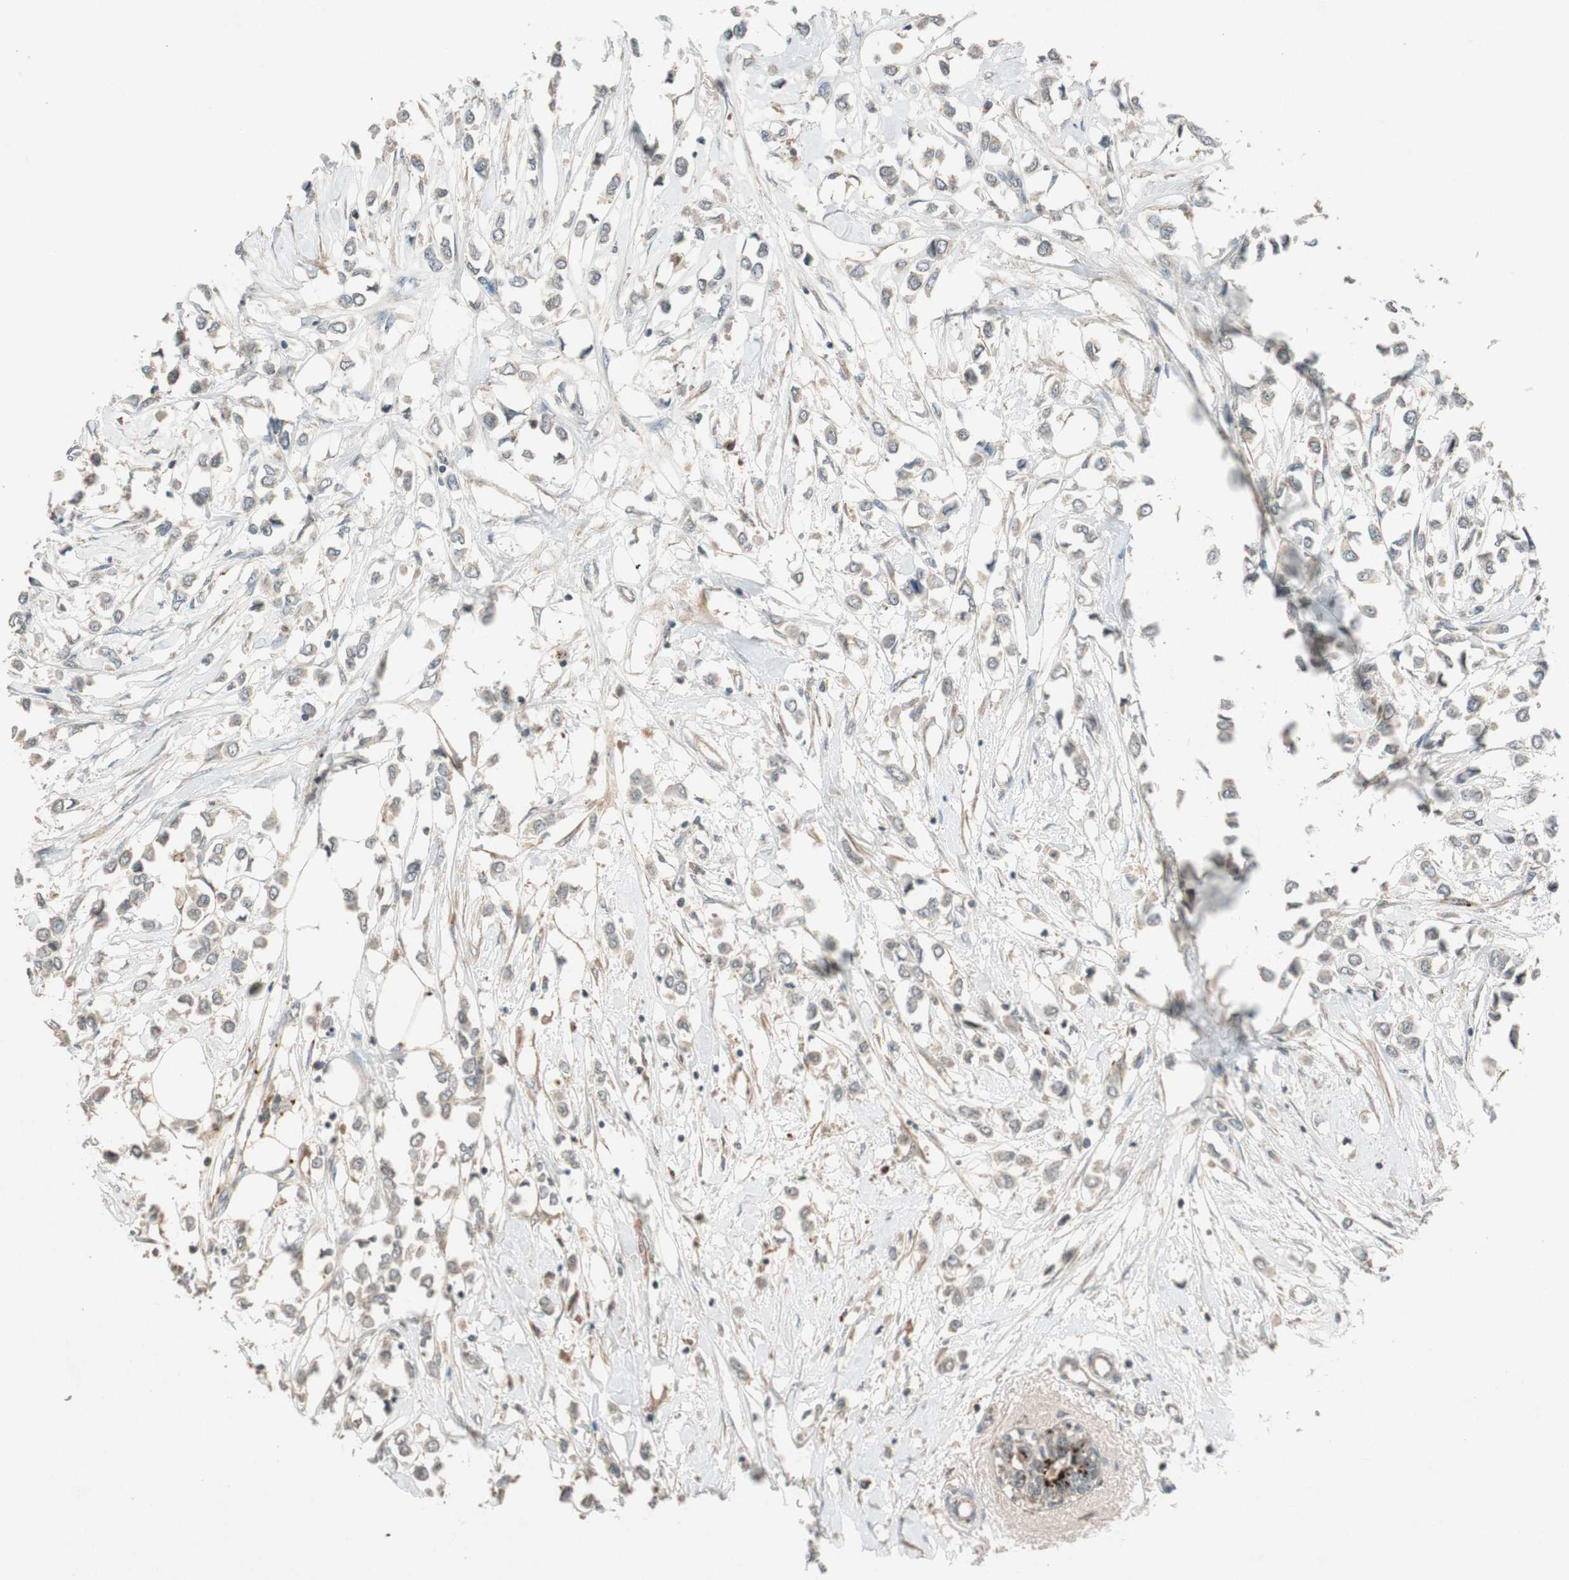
{"staining": {"intensity": "weak", "quantity": ">75%", "location": "cytoplasmic/membranous"}, "tissue": "breast cancer", "cell_type": "Tumor cells", "image_type": "cancer", "snomed": [{"axis": "morphology", "description": "Lobular carcinoma"}, {"axis": "topography", "description": "Breast"}], "caption": "IHC staining of breast cancer, which shows low levels of weak cytoplasmic/membranous expression in approximately >75% of tumor cells indicating weak cytoplasmic/membranous protein staining. The staining was performed using DAB (brown) for protein detection and nuclei were counterstained in hematoxylin (blue).", "gene": "GLB1", "patient": {"sex": "female", "age": 51}}